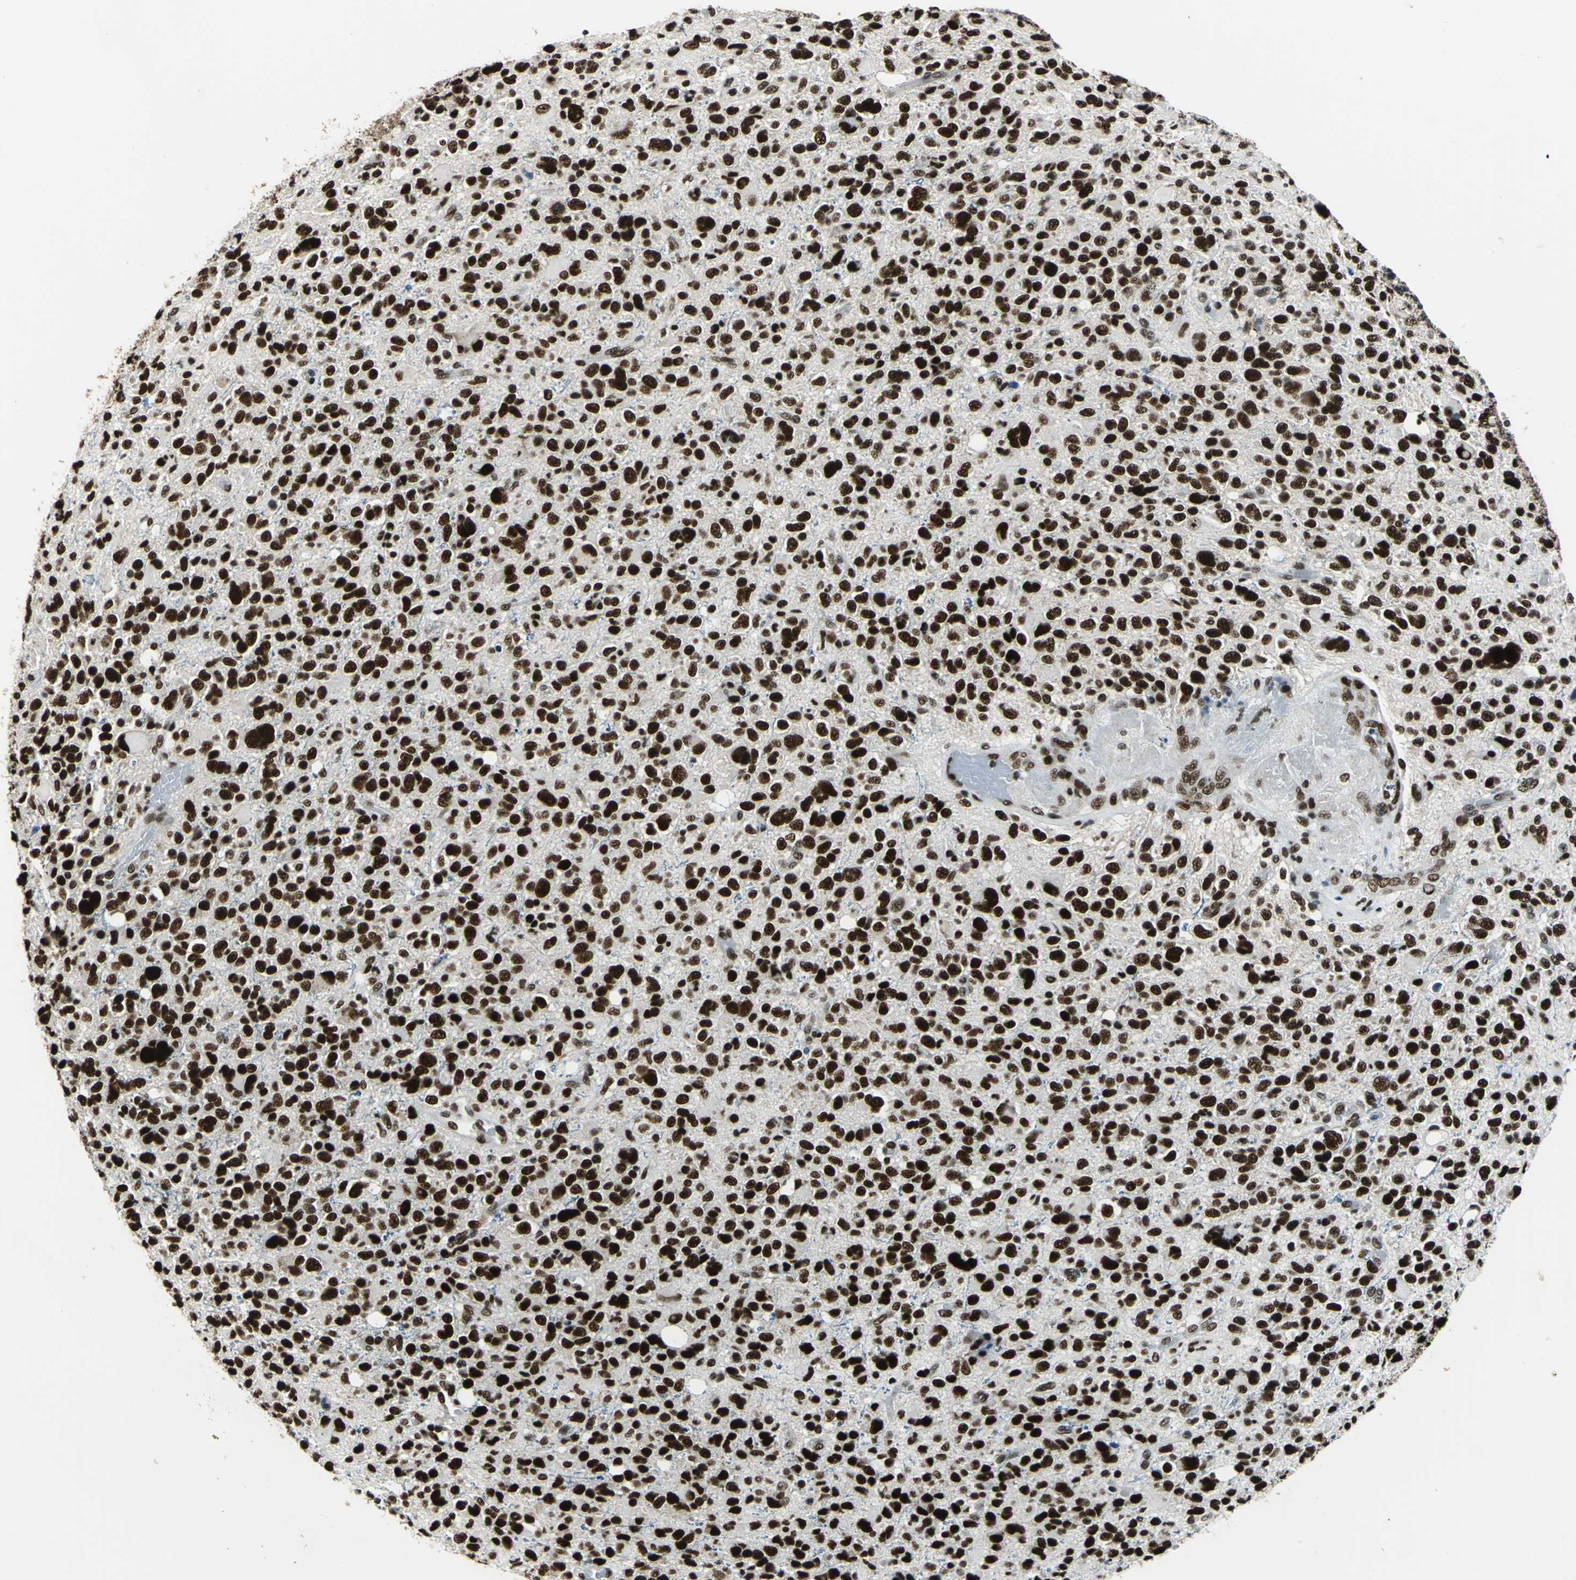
{"staining": {"intensity": "strong", "quantity": ">75%", "location": "nuclear"}, "tissue": "glioma", "cell_type": "Tumor cells", "image_type": "cancer", "snomed": [{"axis": "morphology", "description": "Glioma, malignant, High grade"}, {"axis": "topography", "description": "Brain"}], "caption": "Malignant high-grade glioma stained for a protein (brown) shows strong nuclear positive expression in about >75% of tumor cells.", "gene": "BCLAF1", "patient": {"sex": "male", "age": 48}}